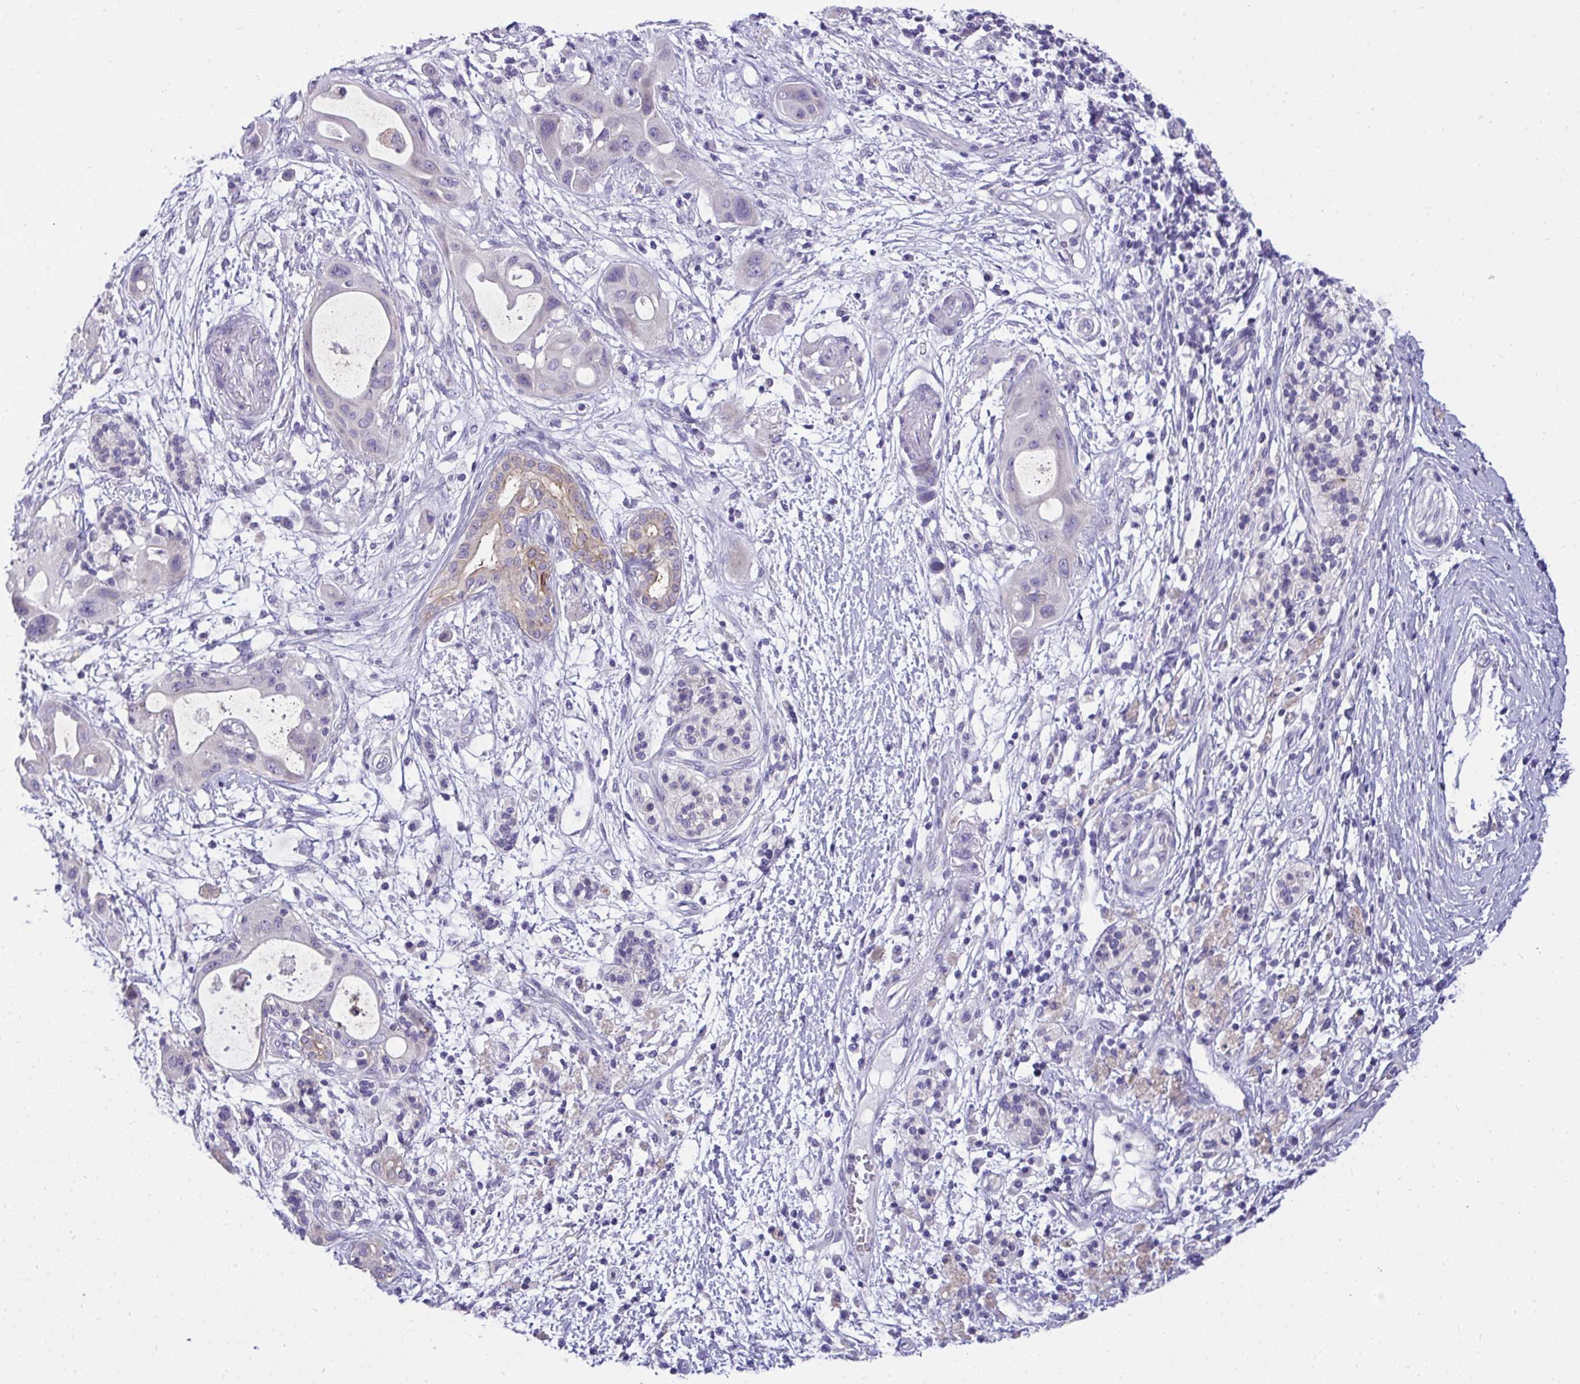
{"staining": {"intensity": "negative", "quantity": "none", "location": "none"}, "tissue": "pancreatic cancer", "cell_type": "Tumor cells", "image_type": "cancer", "snomed": [{"axis": "morphology", "description": "Adenocarcinoma, NOS"}, {"axis": "topography", "description": "Pancreas"}], "caption": "IHC of human pancreatic cancer (adenocarcinoma) demonstrates no expression in tumor cells.", "gene": "VGLL3", "patient": {"sex": "male", "age": 68}}